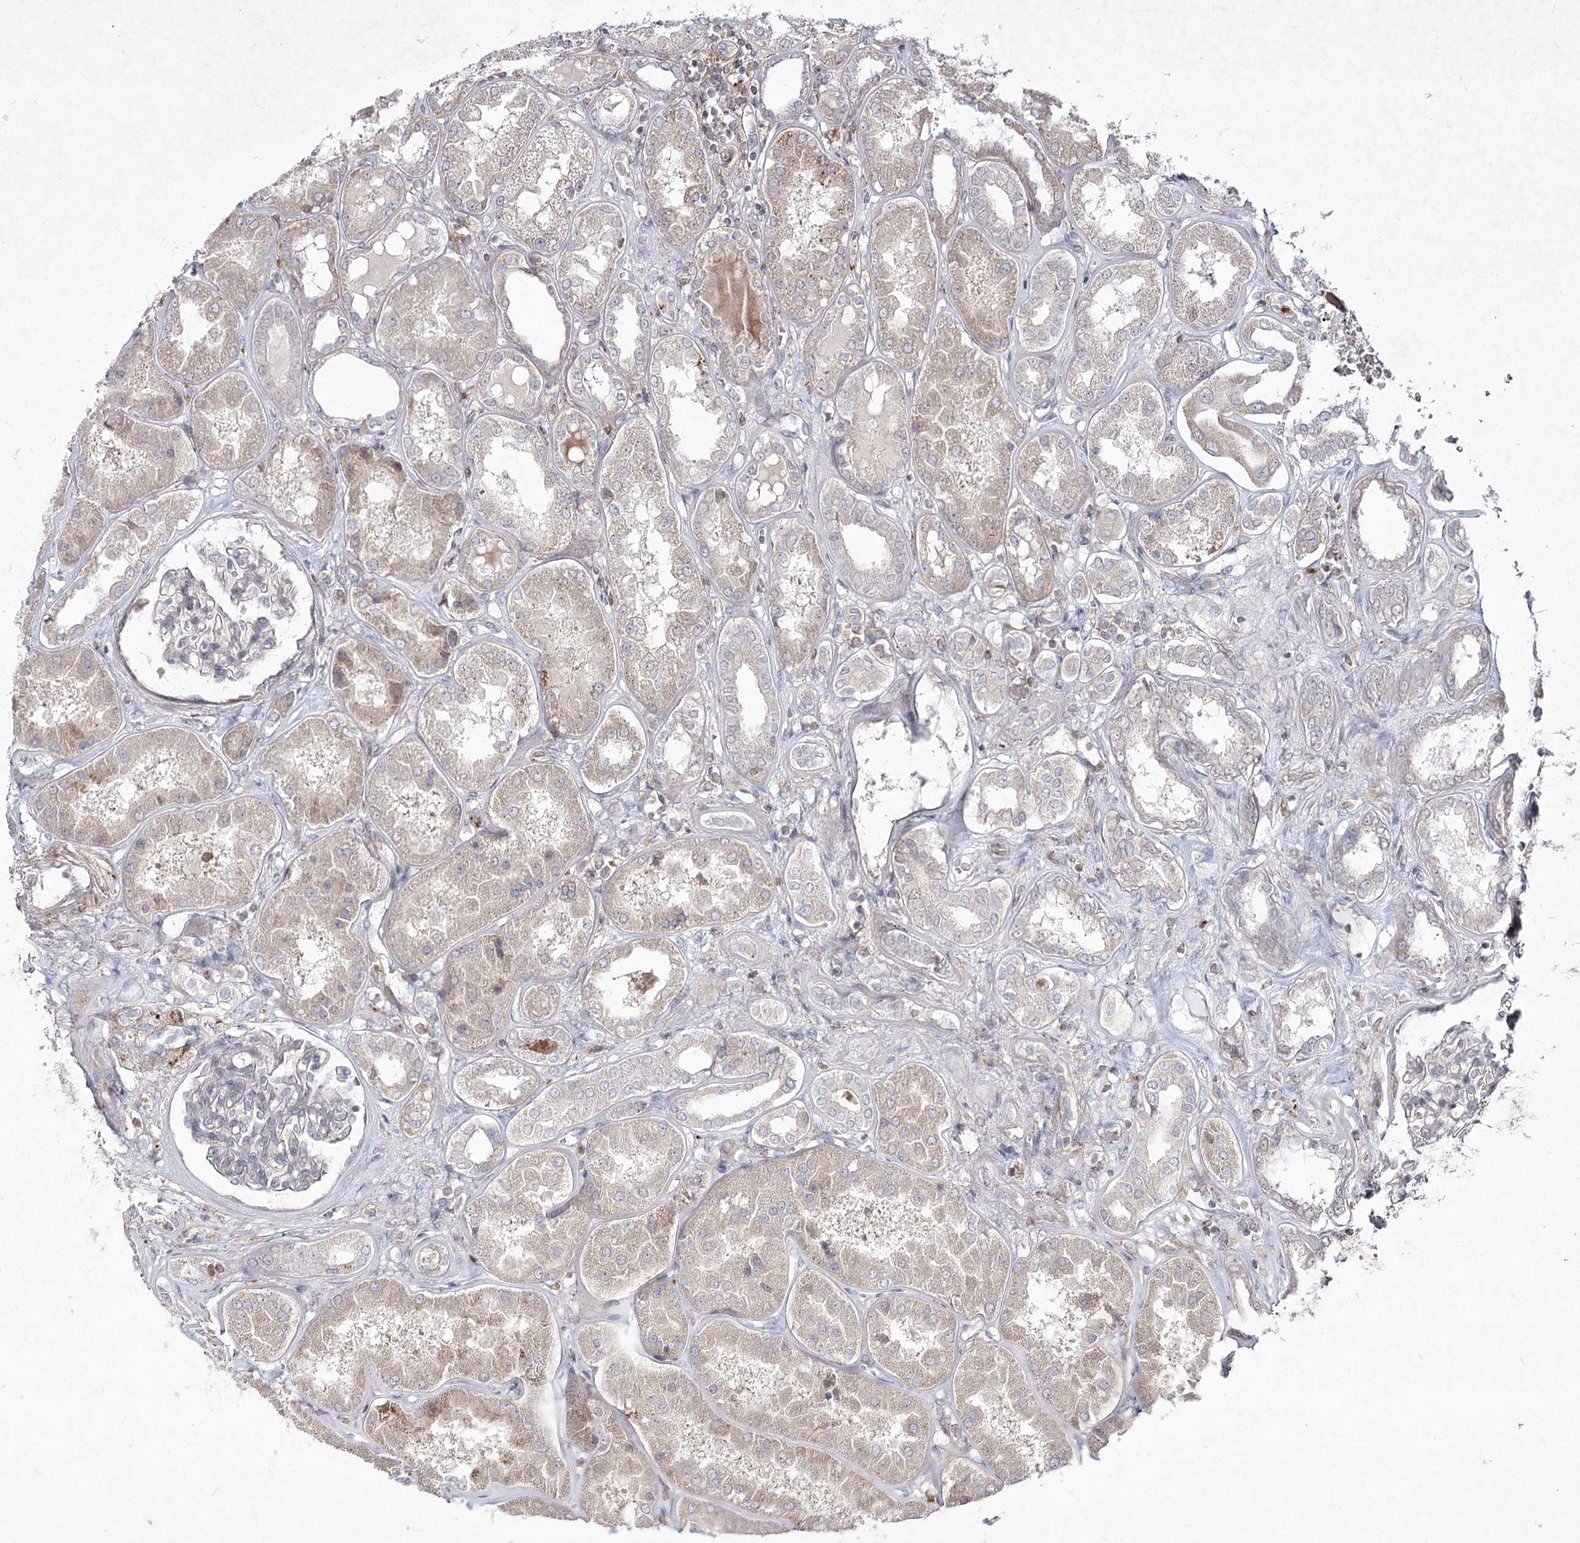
{"staining": {"intensity": "negative", "quantity": "none", "location": "none"}, "tissue": "kidney", "cell_type": "Cells in glomeruli", "image_type": "normal", "snomed": [{"axis": "morphology", "description": "Normal tissue, NOS"}, {"axis": "topography", "description": "Kidney"}], "caption": "The micrograph exhibits no significant expression in cells in glomeruli of kidney. (Brightfield microscopy of DAB (3,3'-diaminobenzidine) immunohistochemistry at high magnification).", "gene": "CIB2", "patient": {"sex": "female", "age": 56}}